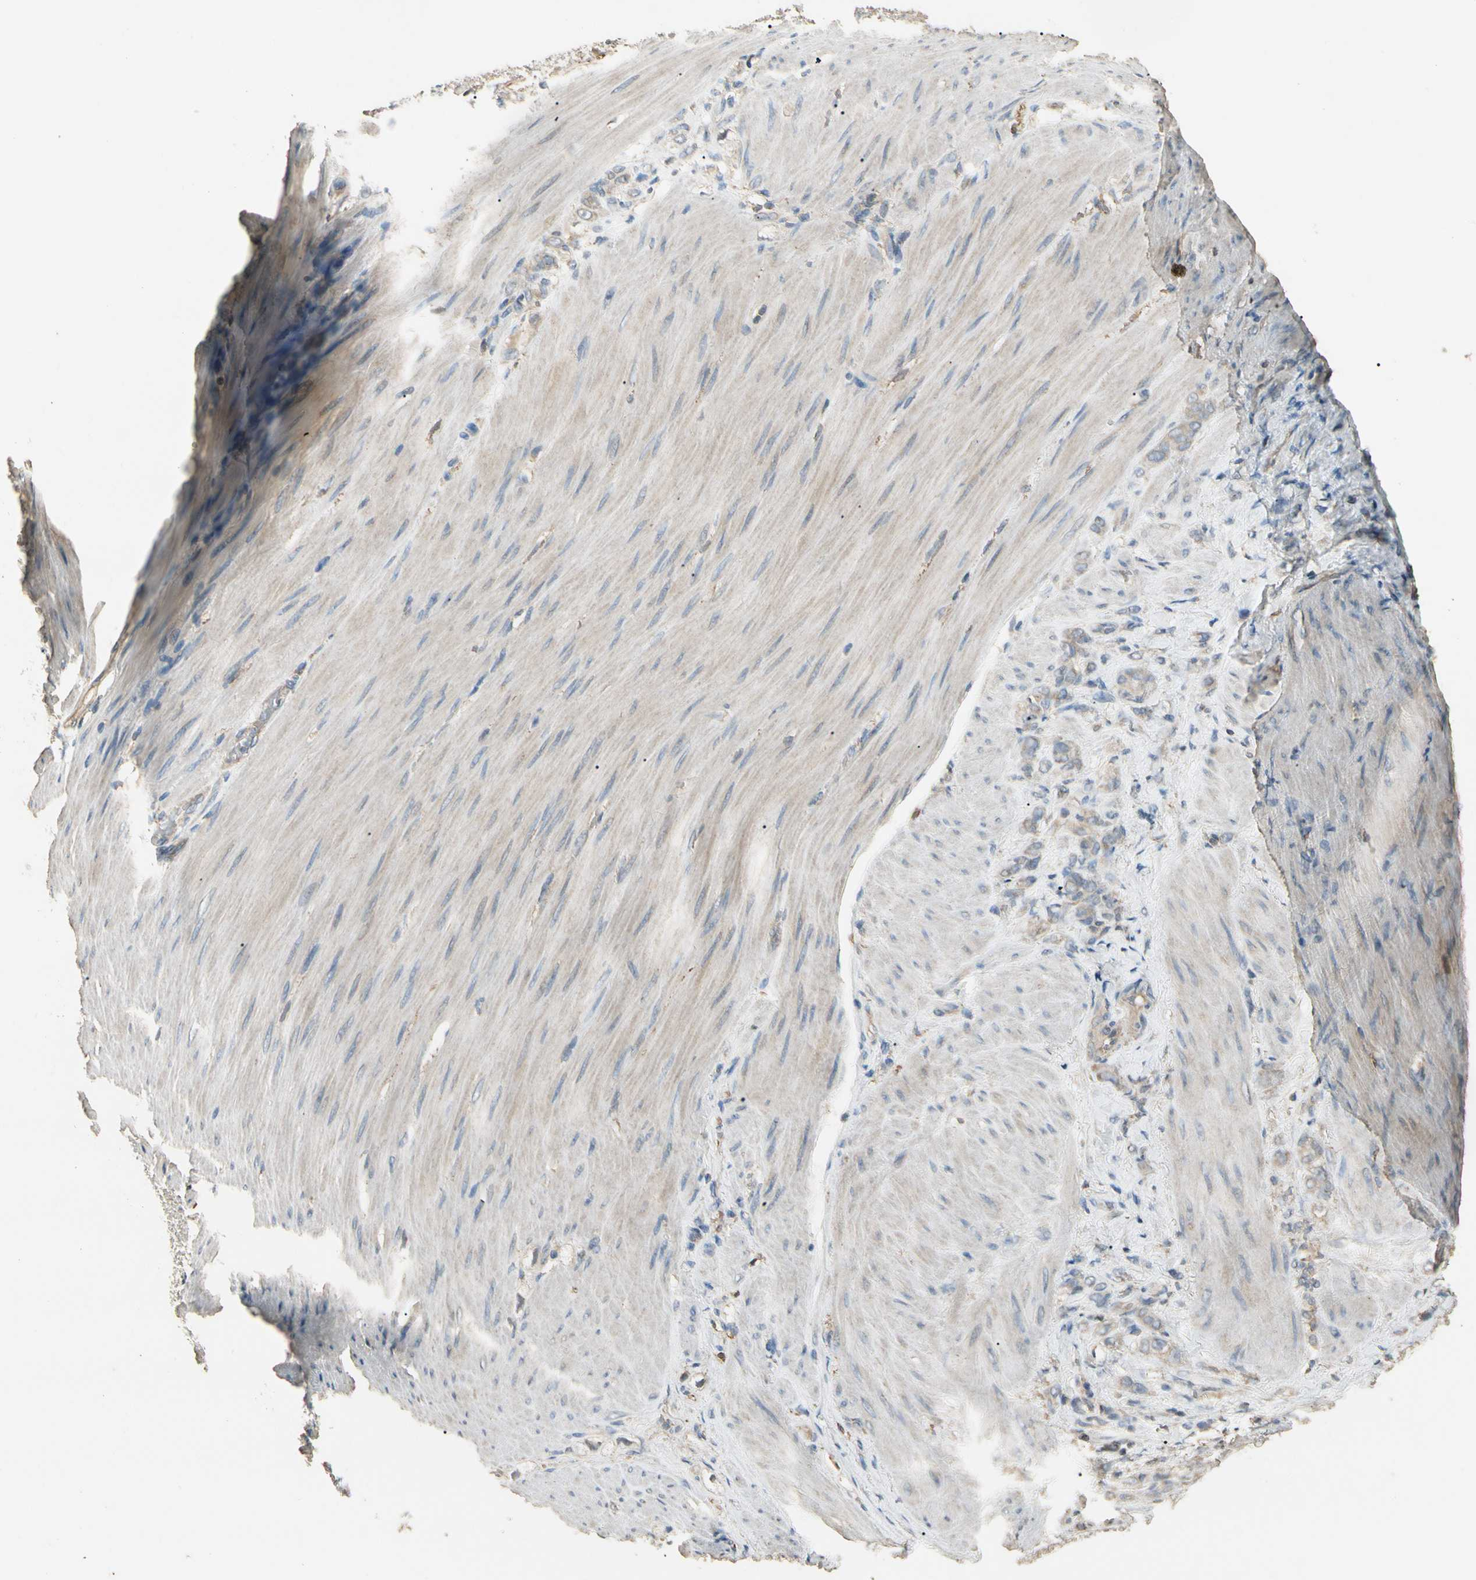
{"staining": {"intensity": "weak", "quantity": ">75%", "location": "cytoplasmic/membranous"}, "tissue": "stomach cancer", "cell_type": "Tumor cells", "image_type": "cancer", "snomed": [{"axis": "morphology", "description": "Adenocarcinoma, NOS"}, {"axis": "topography", "description": "Stomach"}], "caption": "High-power microscopy captured an immunohistochemistry (IHC) image of stomach cancer, revealing weak cytoplasmic/membranous positivity in approximately >75% of tumor cells. Ihc stains the protein in brown and the nuclei are stained blue.", "gene": "CDH6", "patient": {"sex": "male", "age": 82}}